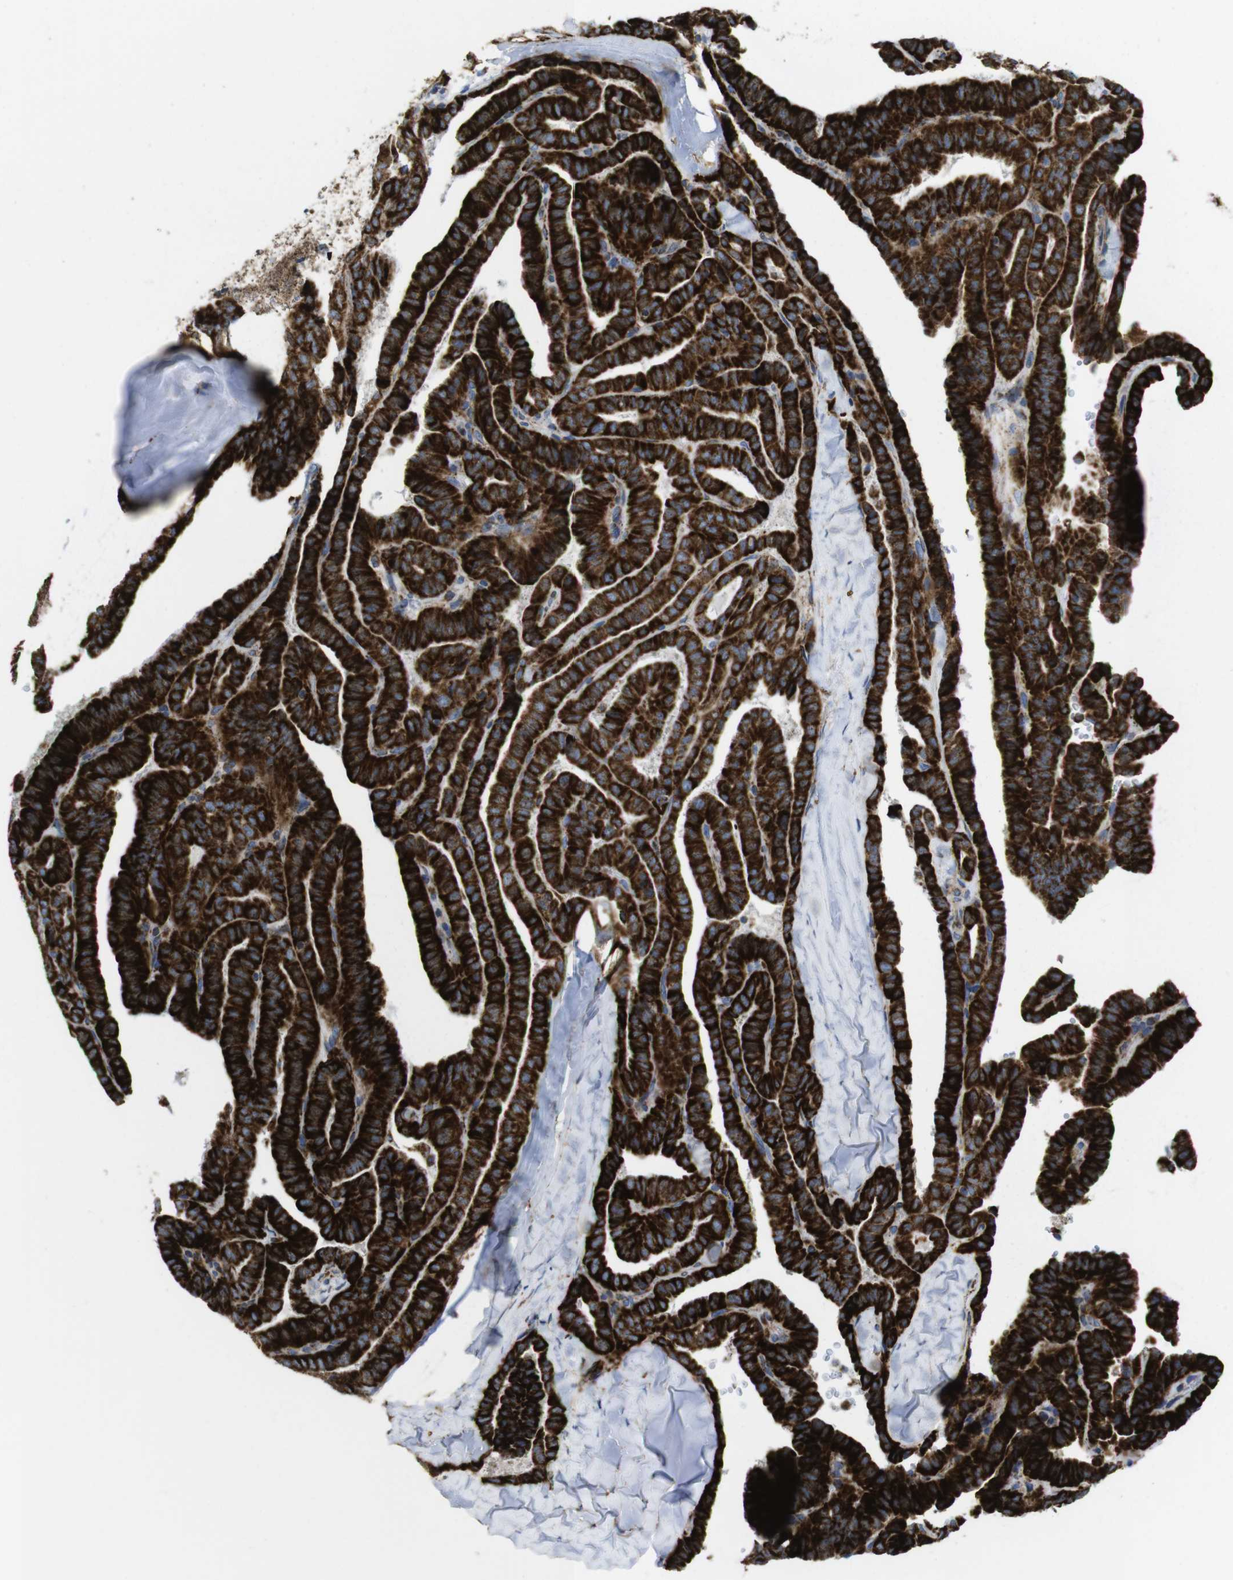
{"staining": {"intensity": "strong", "quantity": ">75%", "location": "cytoplasmic/membranous"}, "tissue": "thyroid cancer", "cell_type": "Tumor cells", "image_type": "cancer", "snomed": [{"axis": "morphology", "description": "Papillary adenocarcinoma, NOS"}, {"axis": "topography", "description": "Thyroid gland"}], "caption": "A brown stain labels strong cytoplasmic/membranous staining of a protein in human thyroid papillary adenocarcinoma tumor cells.", "gene": "TMEM192", "patient": {"sex": "male", "age": 77}}